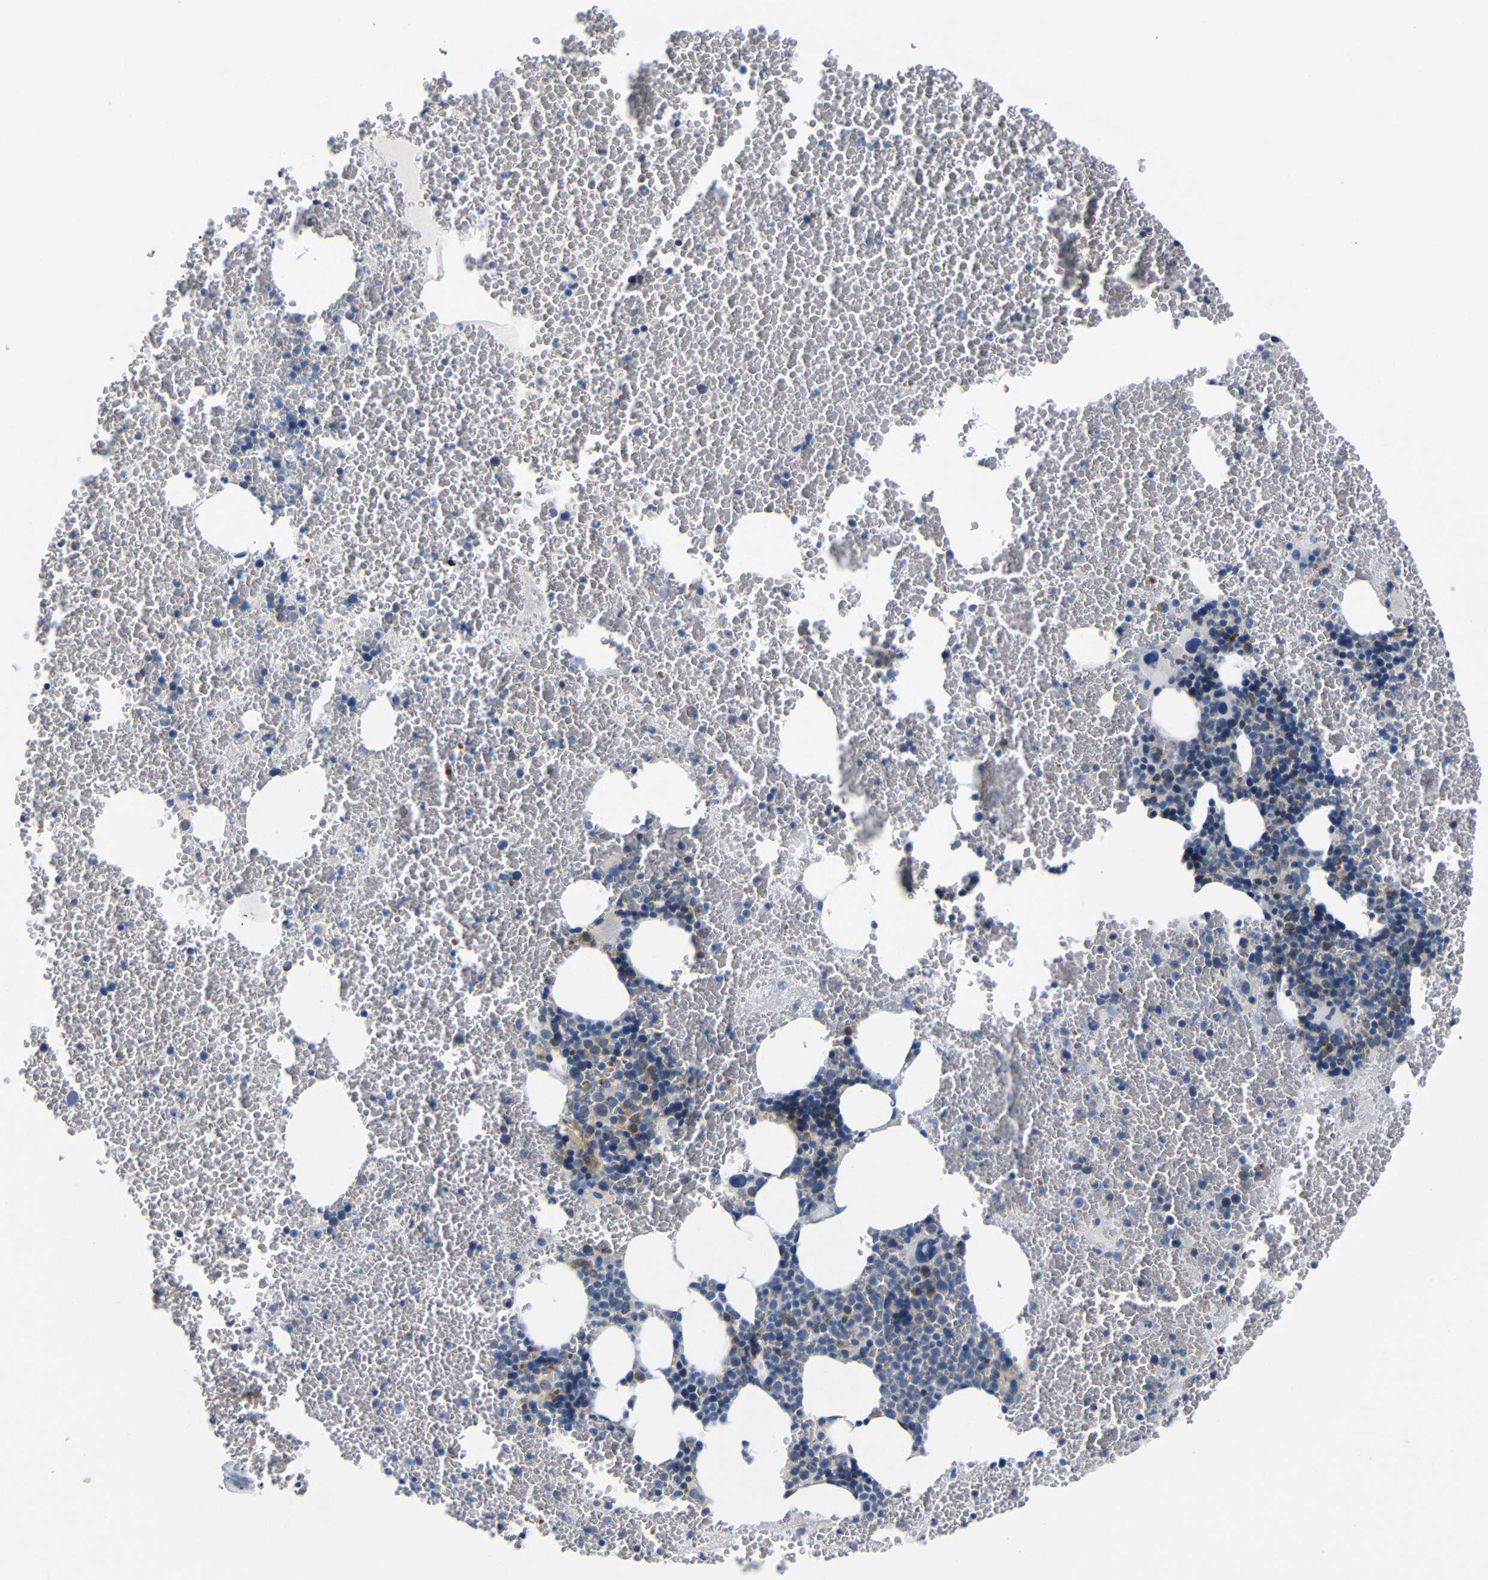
{"staining": {"intensity": "weak", "quantity": "<25%", "location": "cytoplasmic/membranous"}, "tissue": "bone marrow", "cell_type": "Hematopoietic cells", "image_type": "normal", "snomed": [{"axis": "morphology", "description": "Normal tissue, NOS"}, {"axis": "morphology", "description": "Inflammation, NOS"}, {"axis": "topography", "description": "Bone marrow"}], "caption": "IHC photomicrograph of benign bone marrow: bone marrow stained with DAB demonstrates no significant protein positivity in hematopoietic cells.", "gene": "TBC1D32", "patient": {"sex": "male", "age": 47}}